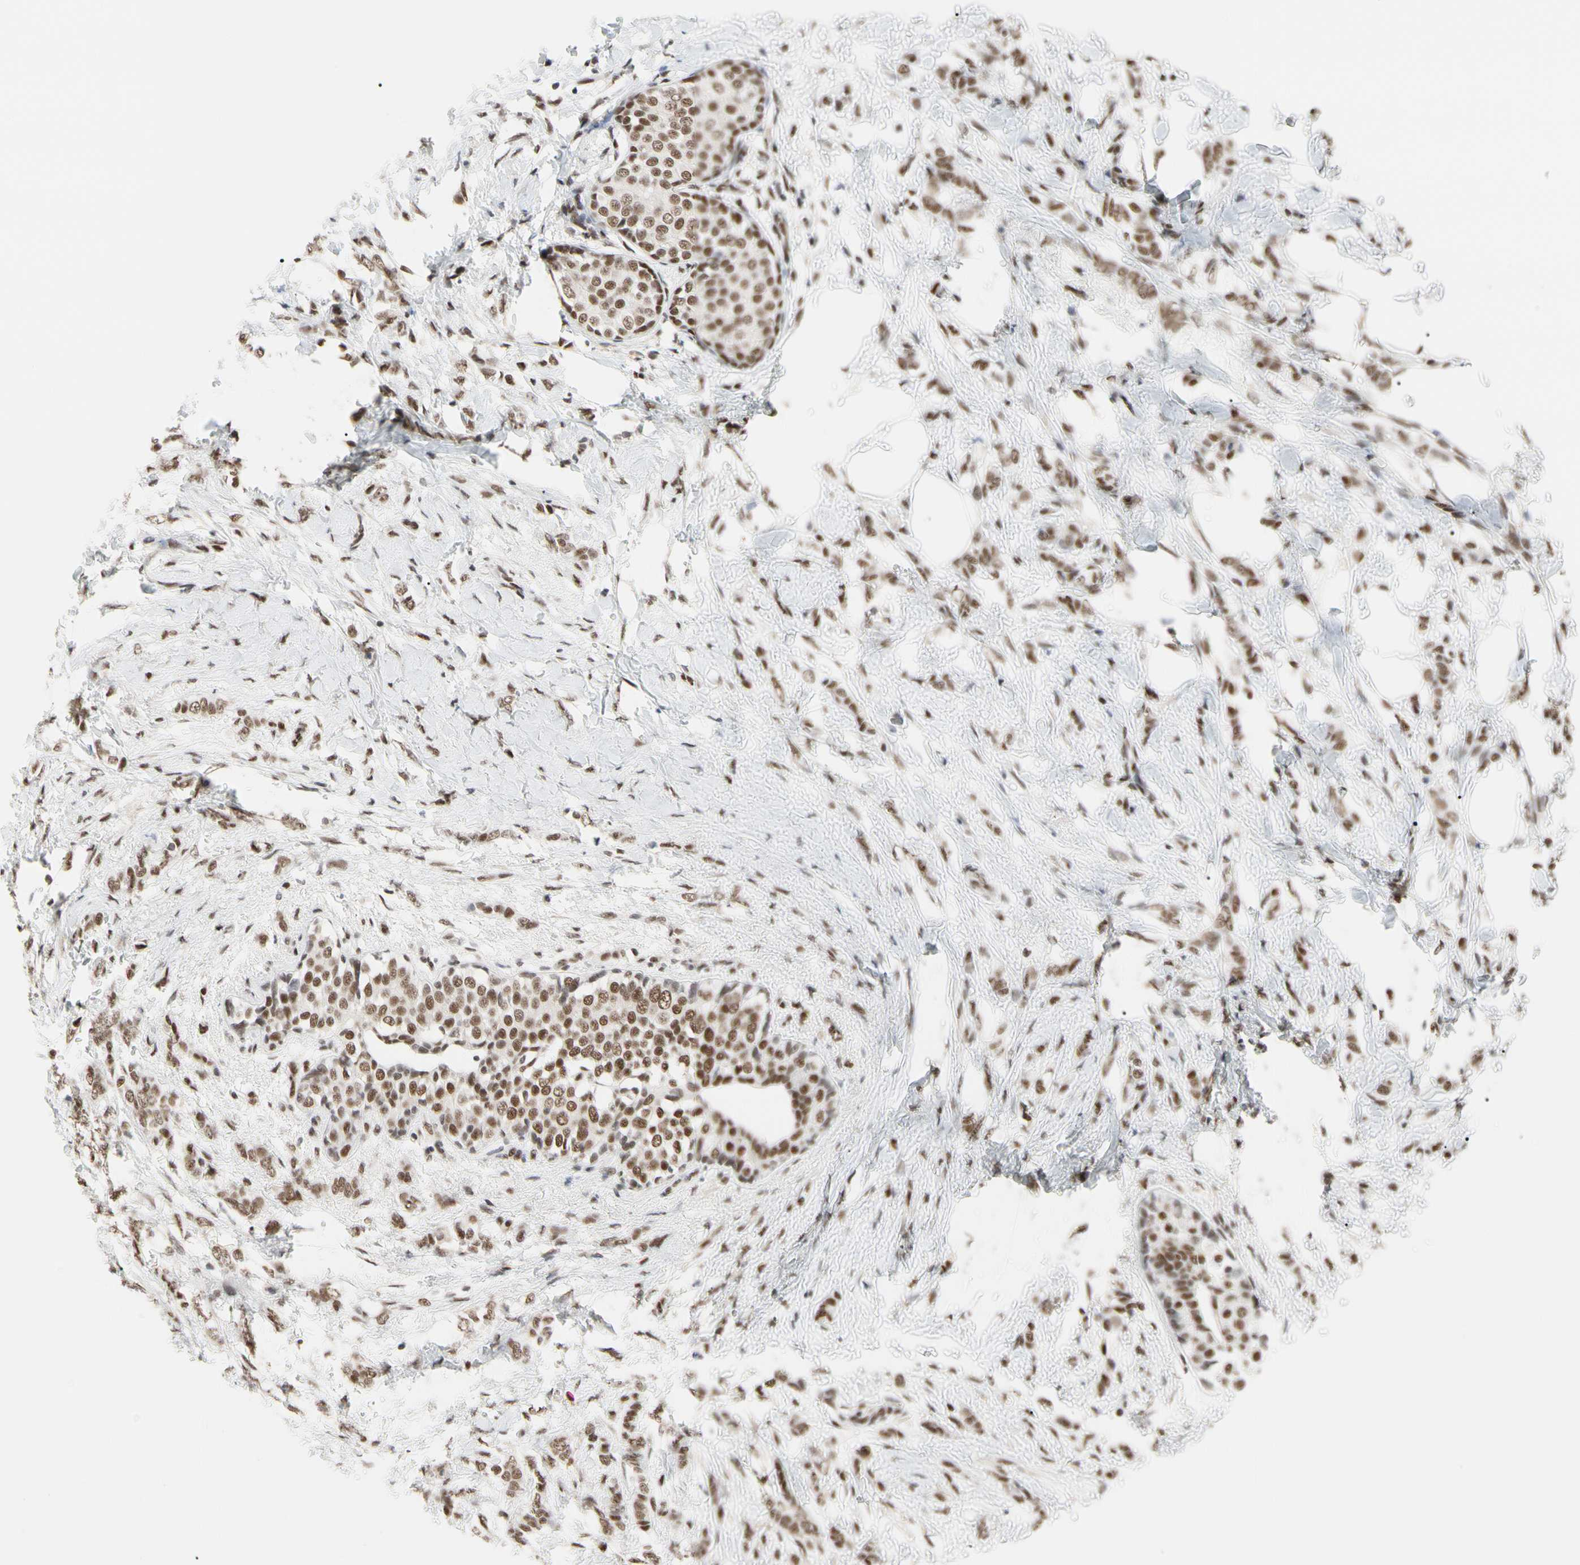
{"staining": {"intensity": "moderate", "quantity": ">75%", "location": "nuclear"}, "tissue": "breast cancer", "cell_type": "Tumor cells", "image_type": "cancer", "snomed": [{"axis": "morphology", "description": "Lobular carcinoma, in situ"}, {"axis": "morphology", "description": "Lobular carcinoma"}, {"axis": "topography", "description": "Breast"}], "caption": "Immunohistochemical staining of human breast lobular carcinoma displays medium levels of moderate nuclear expression in approximately >75% of tumor cells.", "gene": "FAM98B", "patient": {"sex": "female", "age": 41}}